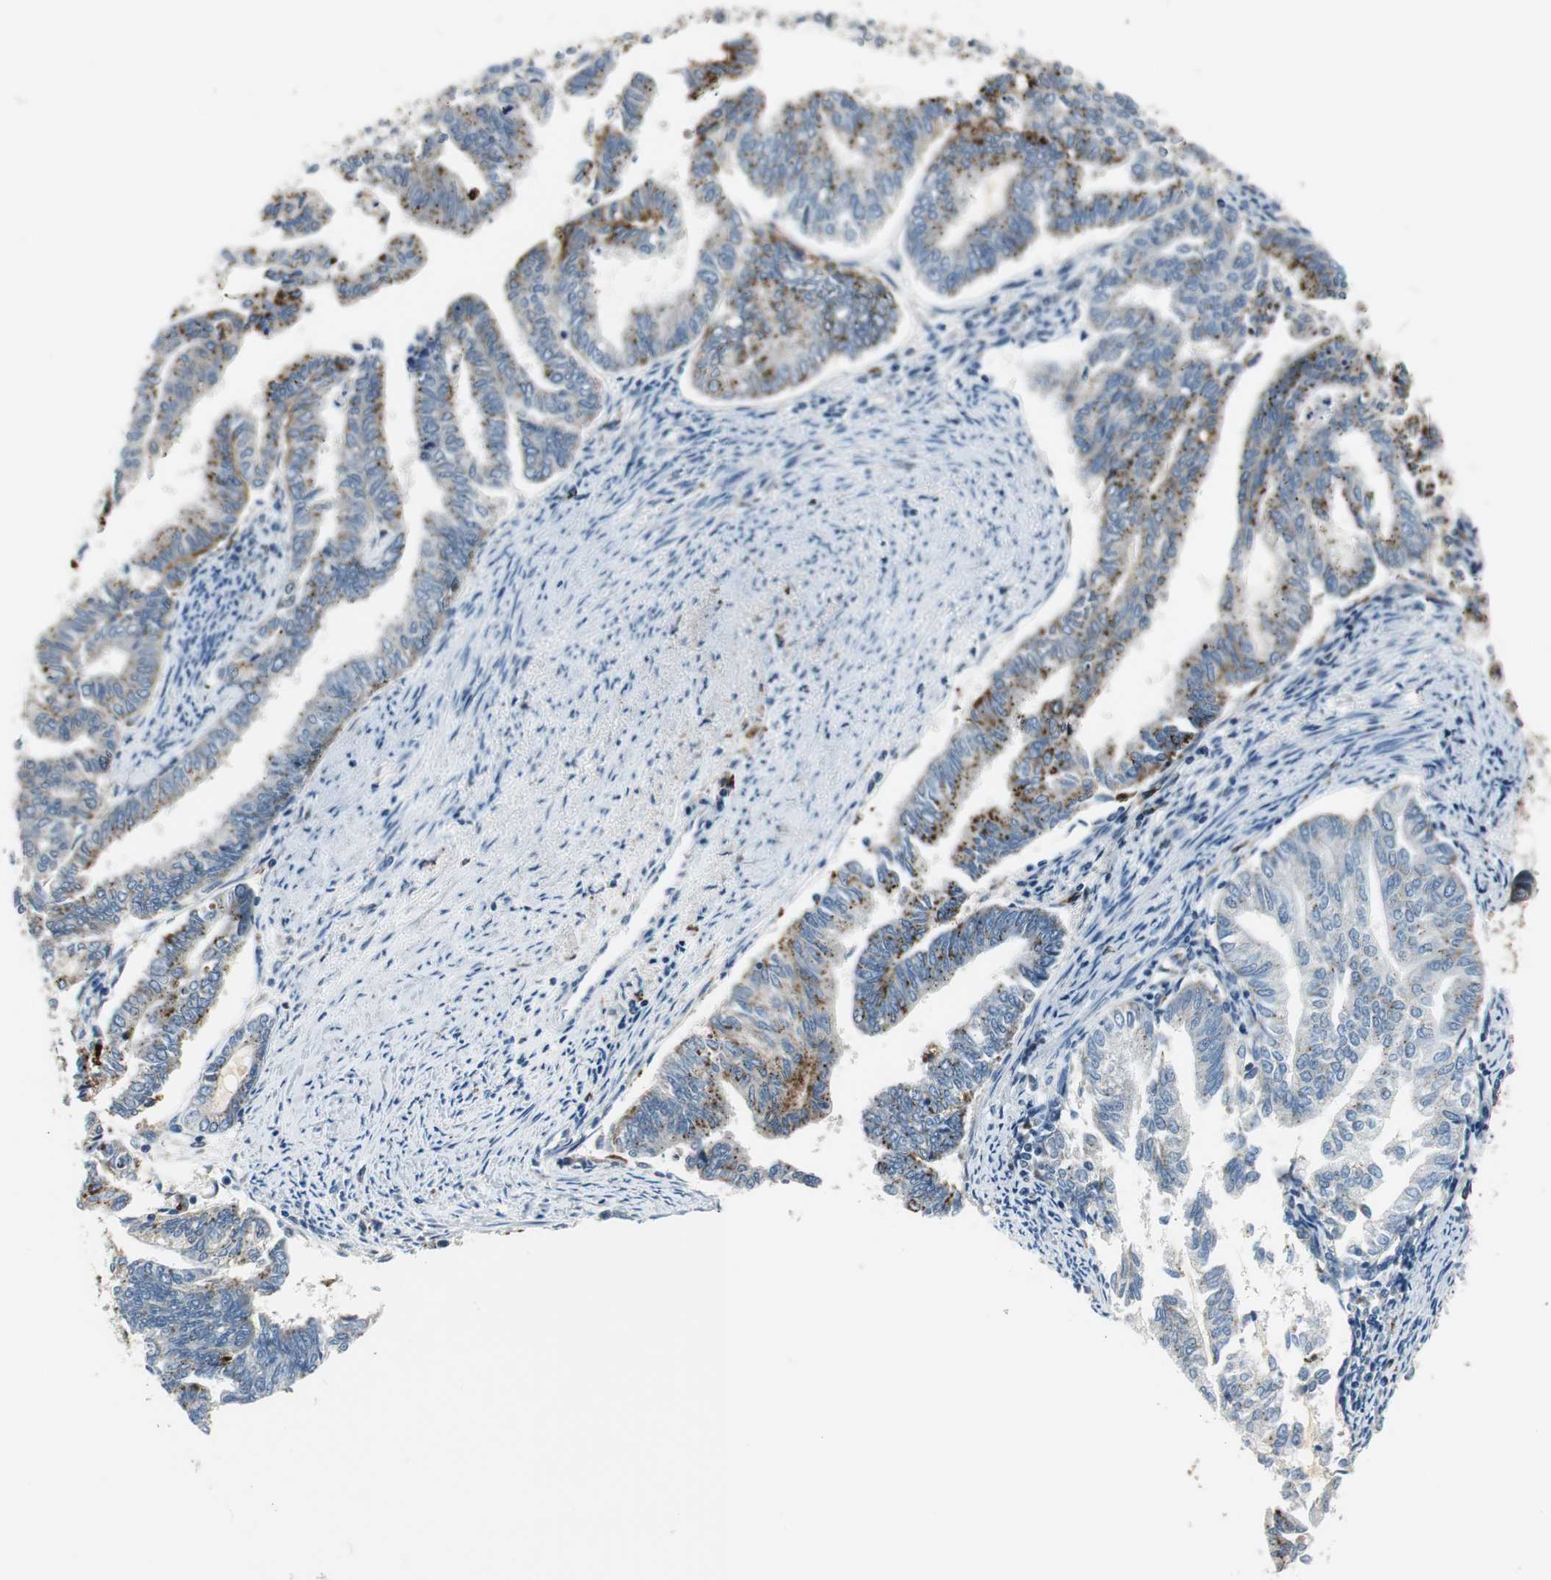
{"staining": {"intensity": "moderate", "quantity": "25%-75%", "location": "cytoplasmic/membranous"}, "tissue": "endometrial cancer", "cell_type": "Tumor cells", "image_type": "cancer", "snomed": [{"axis": "morphology", "description": "Adenocarcinoma, NOS"}, {"axis": "topography", "description": "Endometrium"}], "caption": "Immunohistochemical staining of endometrial adenocarcinoma displays medium levels of moderate cytoplasmic/membranous protein staining in about 25%-75% of tumor cells. (brown staining indicates protein expression, while blue staining denotes nuclei).", "gene": "NCK1", "patient": {"sex": "female", "age": 79}}